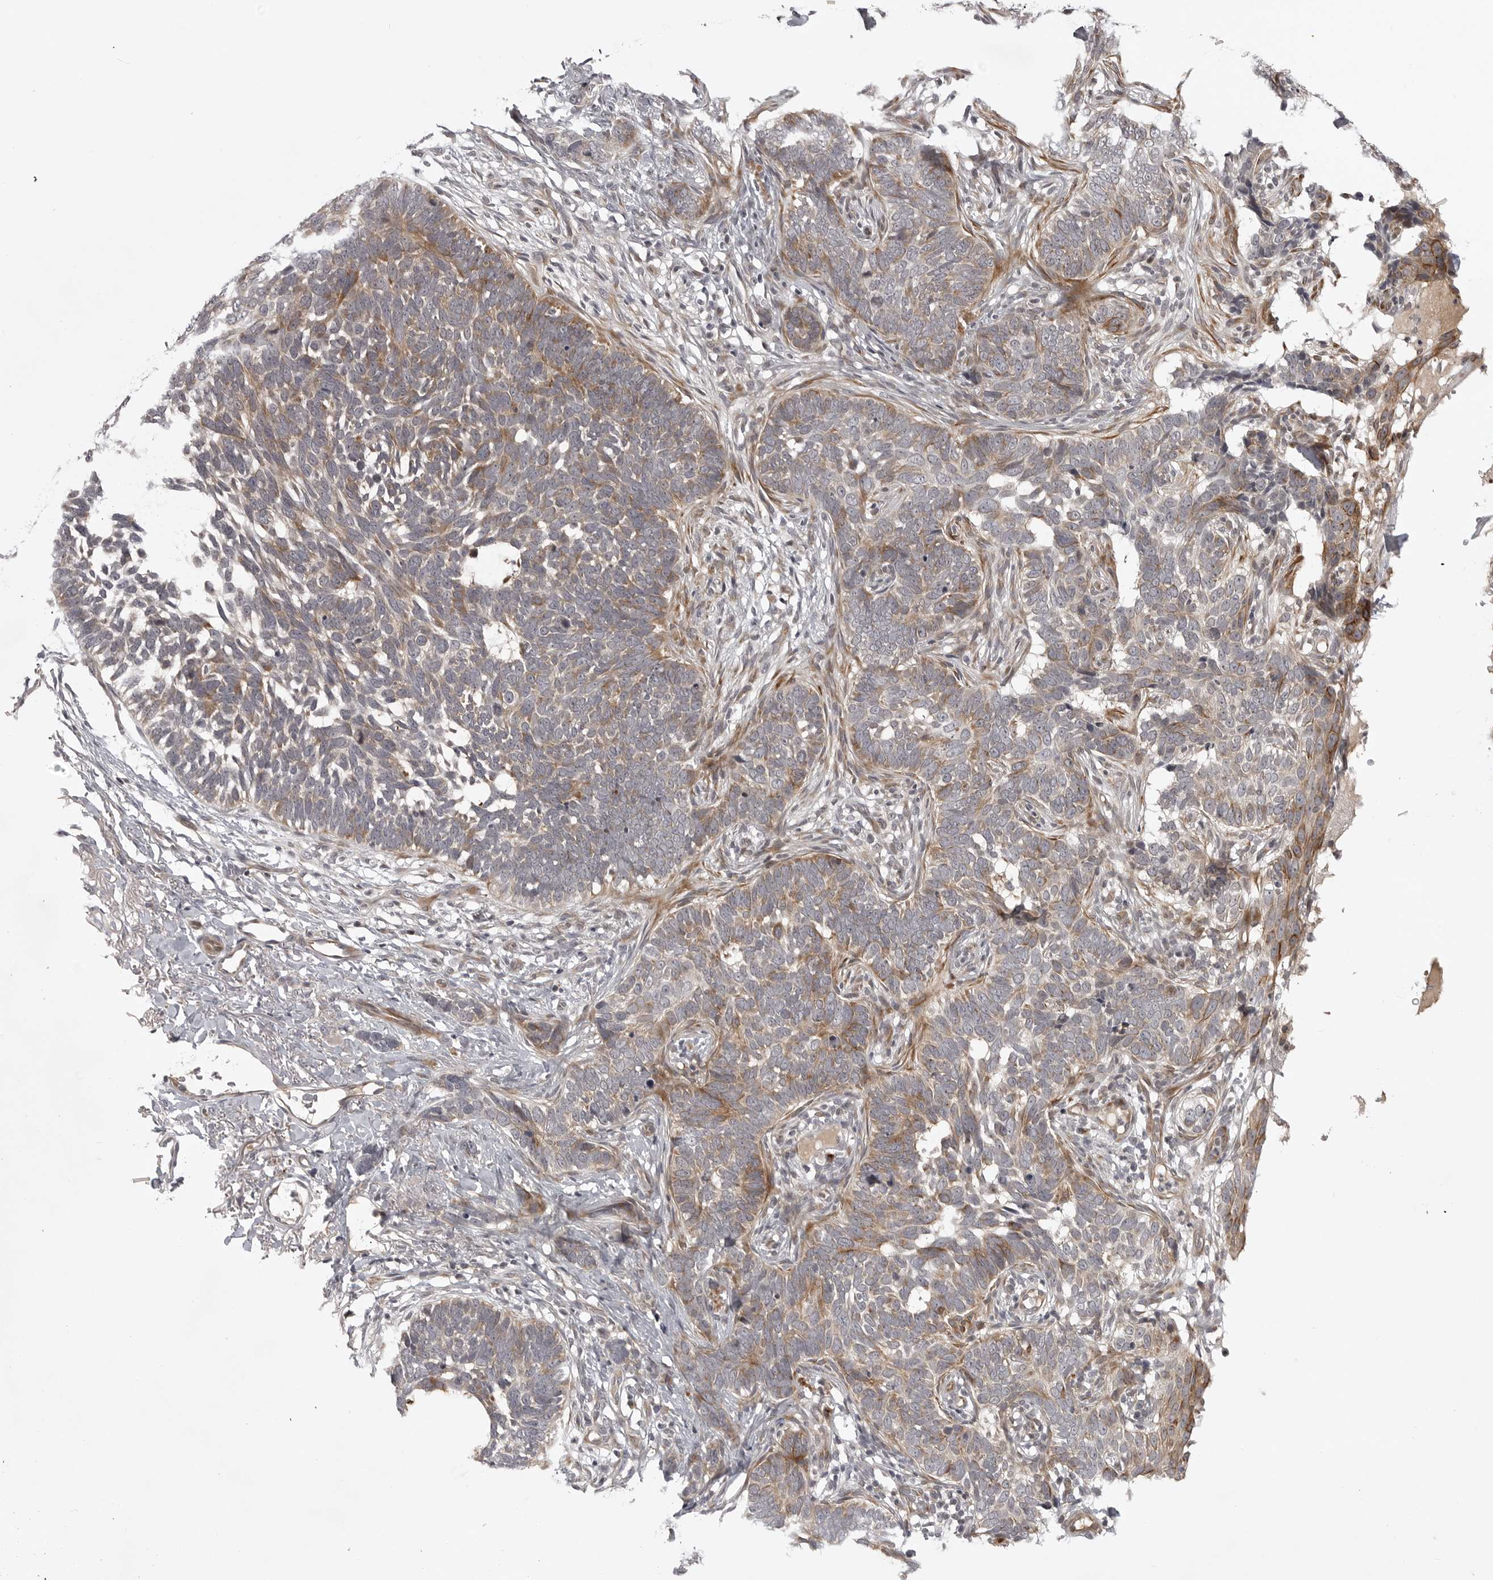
{"staining": {"intensity": "moderate", "quantity": "25%-75%", "location": "cytoplasmic/membranous"}, "tissue": "skin cancer", "cell_type": "Tumor cells", "image_type": "cancer", "snomed": [{"axis": "morphology", "description": "Normal tissue, NOS"}, {"axis": "morphology", "description": "Basal cell carcinoma"}, {"axis": "topography", "description": "Skin"}], "caption": "A medium amount of moderate cytoplasmic/membranous expression is present in about 25%-75% of tumor cells in skin cancer tissue.", "gene": "CD300LD", "patient": {"sex": "male", "age": 77}}